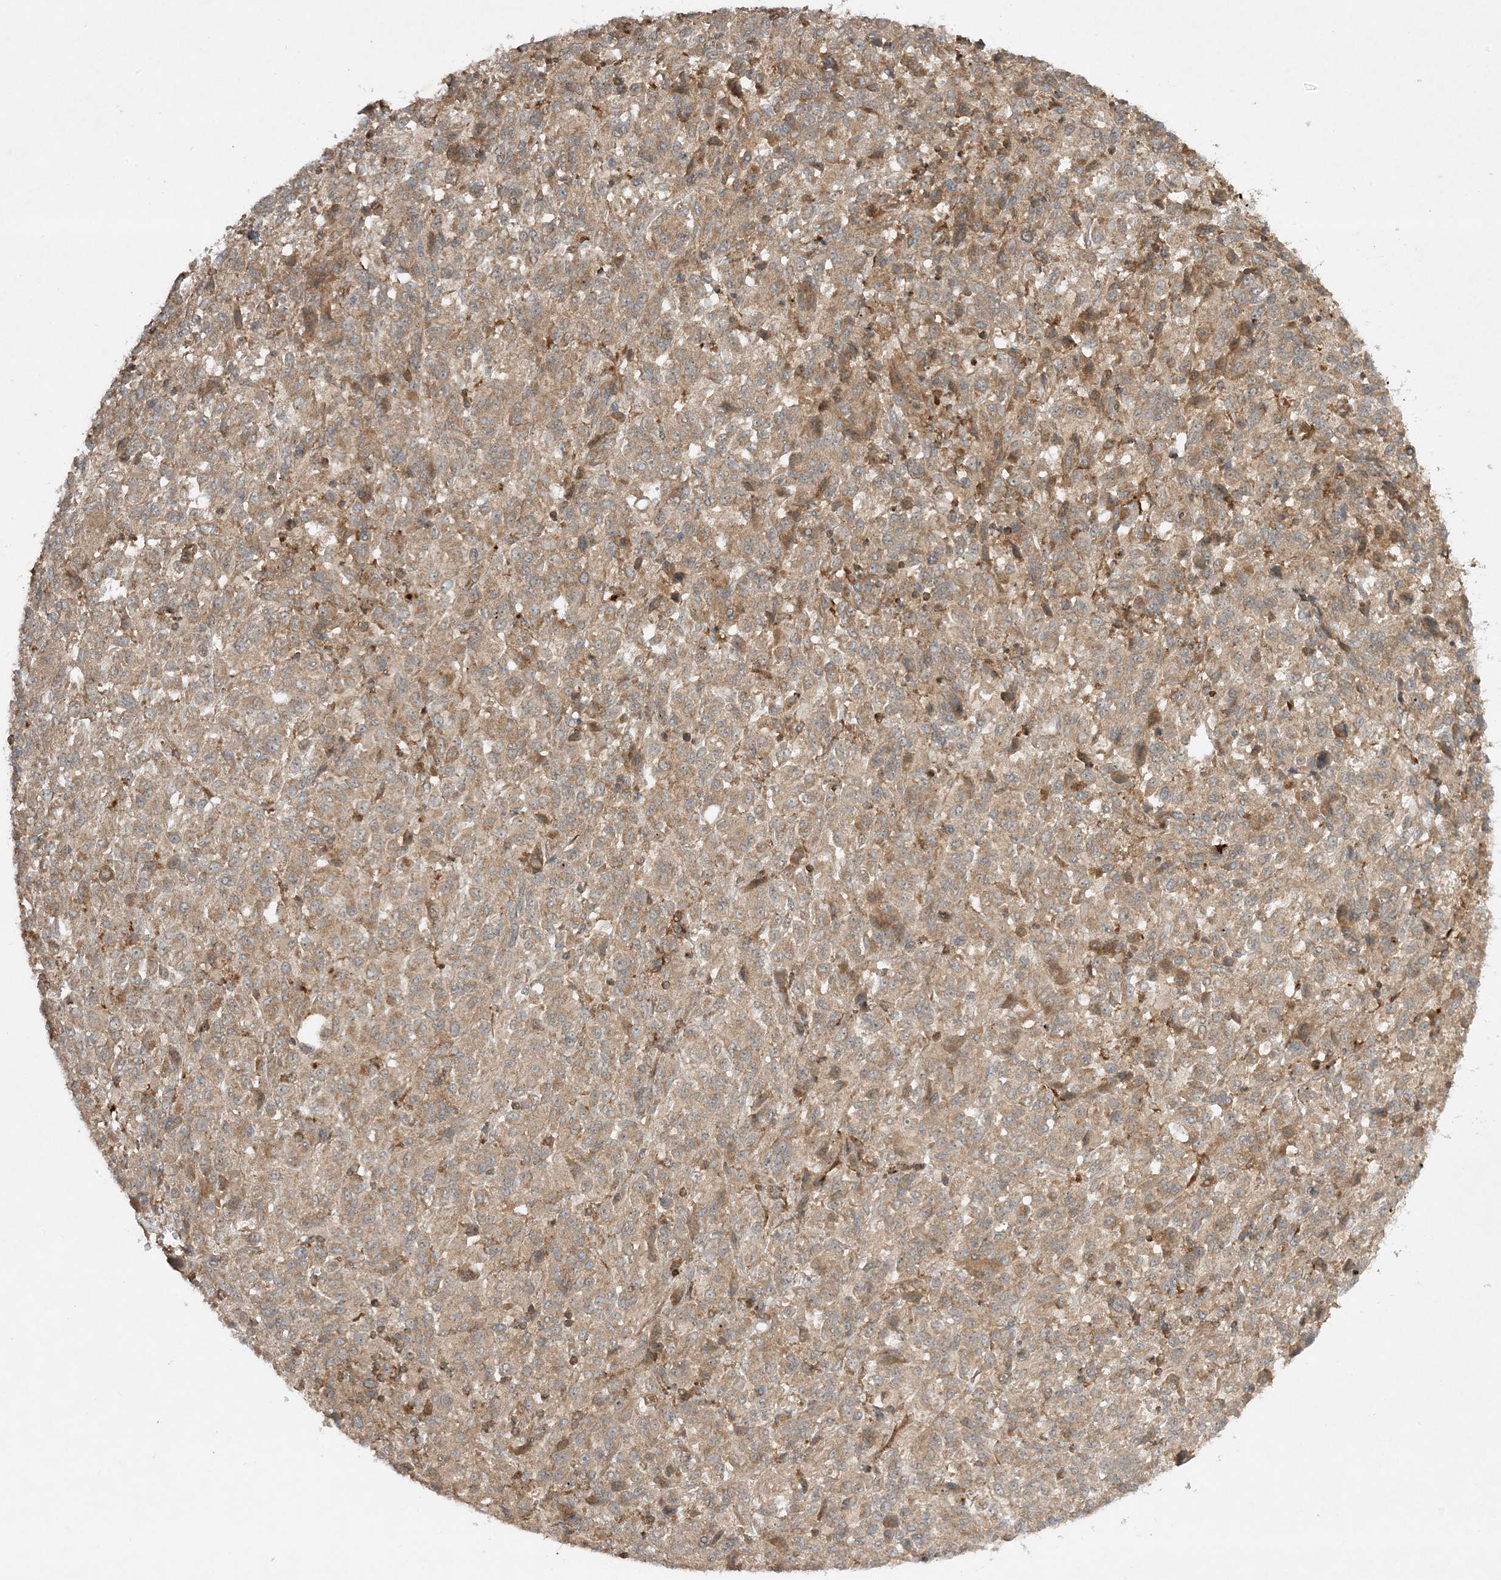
{"staining": {"intensity": "negative", "quantity": "none", "location": "none"}, "tissue": "melanoma", "cell_type": "Tumor cells", "image_type": "cancer", "snomed": [{"axis": "morphology", "description": "Malignant melanoma, Metastatic site"}, {"axis": "topography", "description": "Lung"}], "caption": "Human malignant melanoma (metastatic site) stained for a protein using immunohistochemistry shows no staining in tumor cells.", "gene": "XRN1", "patient": {"sex": "male", "age": 64}}